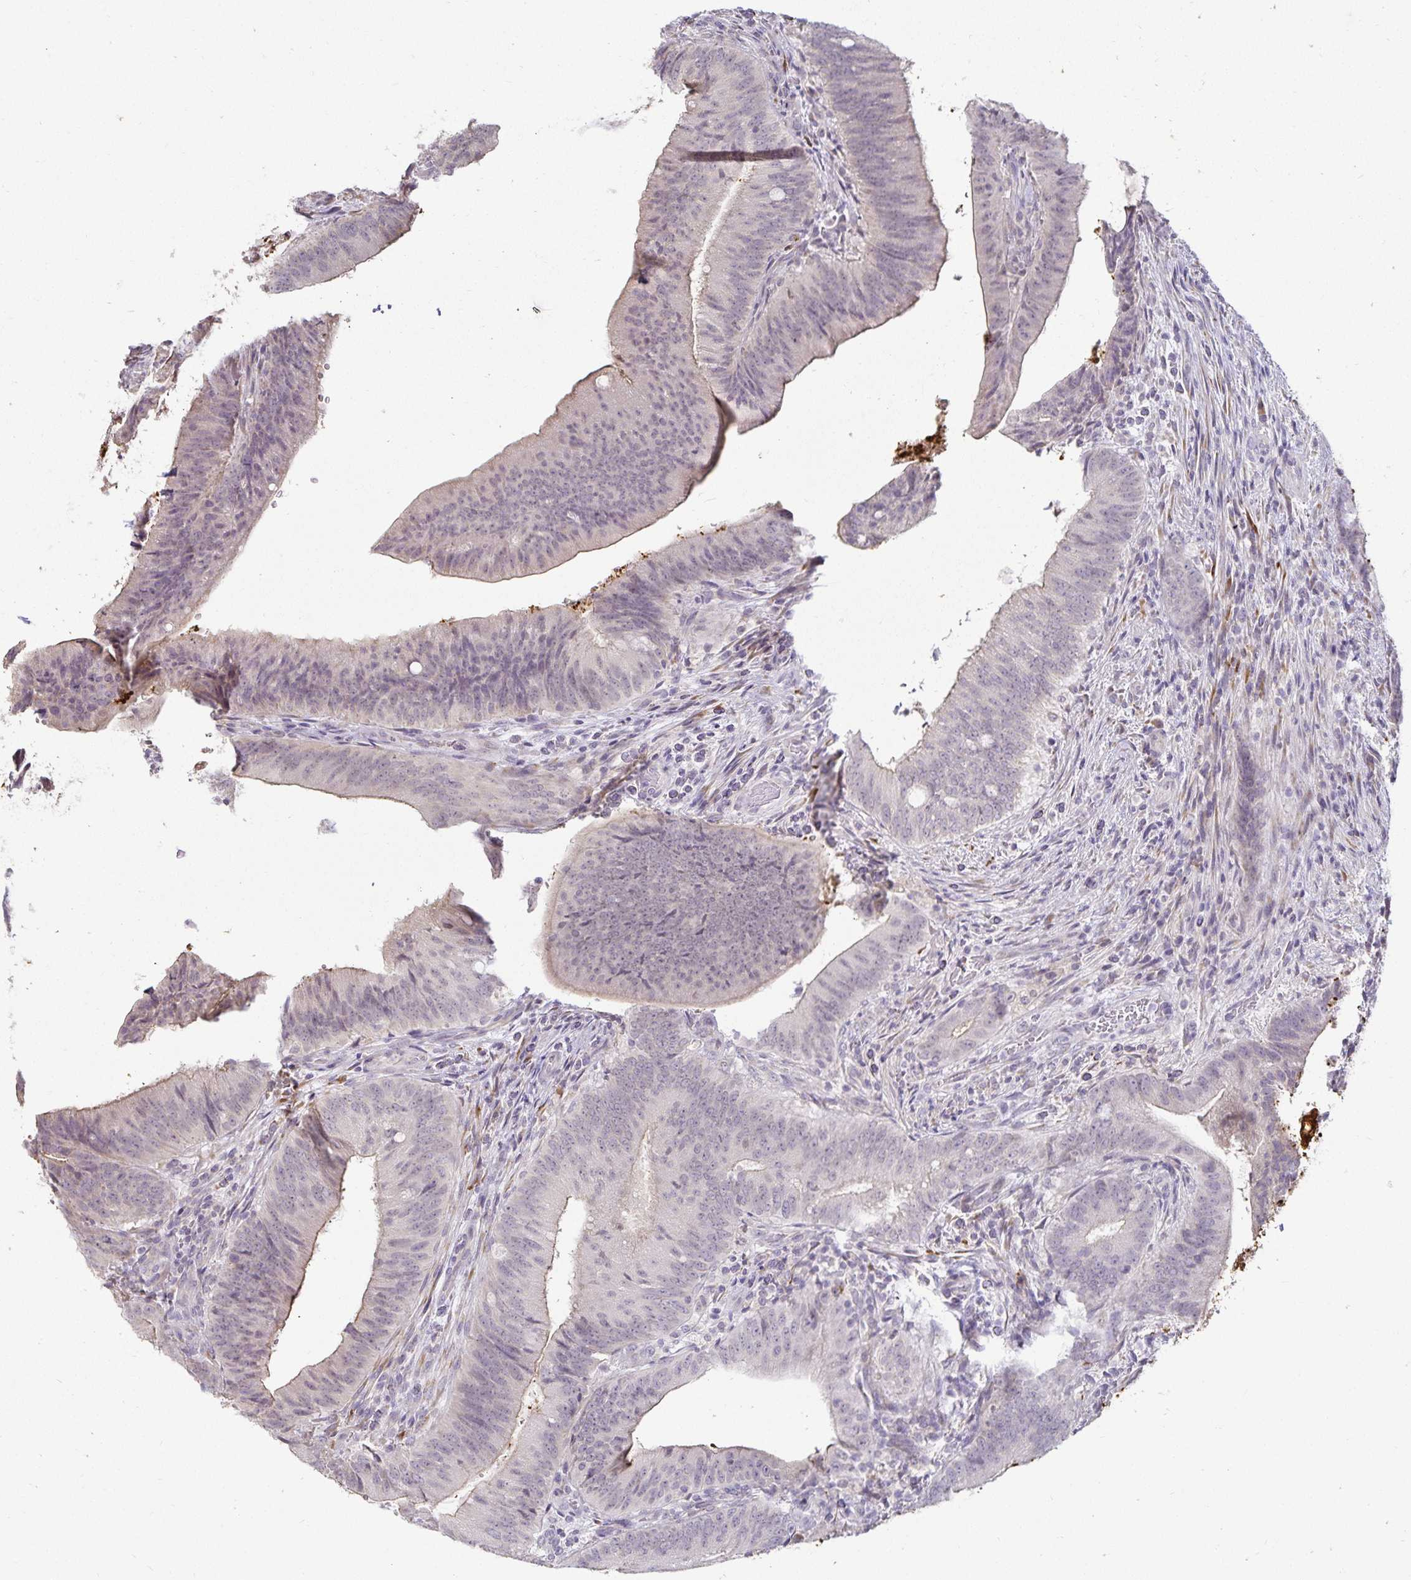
{"staining": {"intensity": "weak", "quantity": "<25%", "location": "cytoplasmic/membranous"}, "tissue": "colorectal cancer", "cell_type": "Tumor cells", "image_type": "cancer", "snomed": [{"axis": "morphology", "description": "Adenocarcinoma, NOS"}, {"axis": "topography", "description": "Colon"}], "caption": "The immunohistochemistry (IHC) photomicrograph has no significant staining in tumor cells of adenocarcinoma (colorectal) tissue.", "gene": "GP2", "patient": {"sex": "female", "age": 43}}